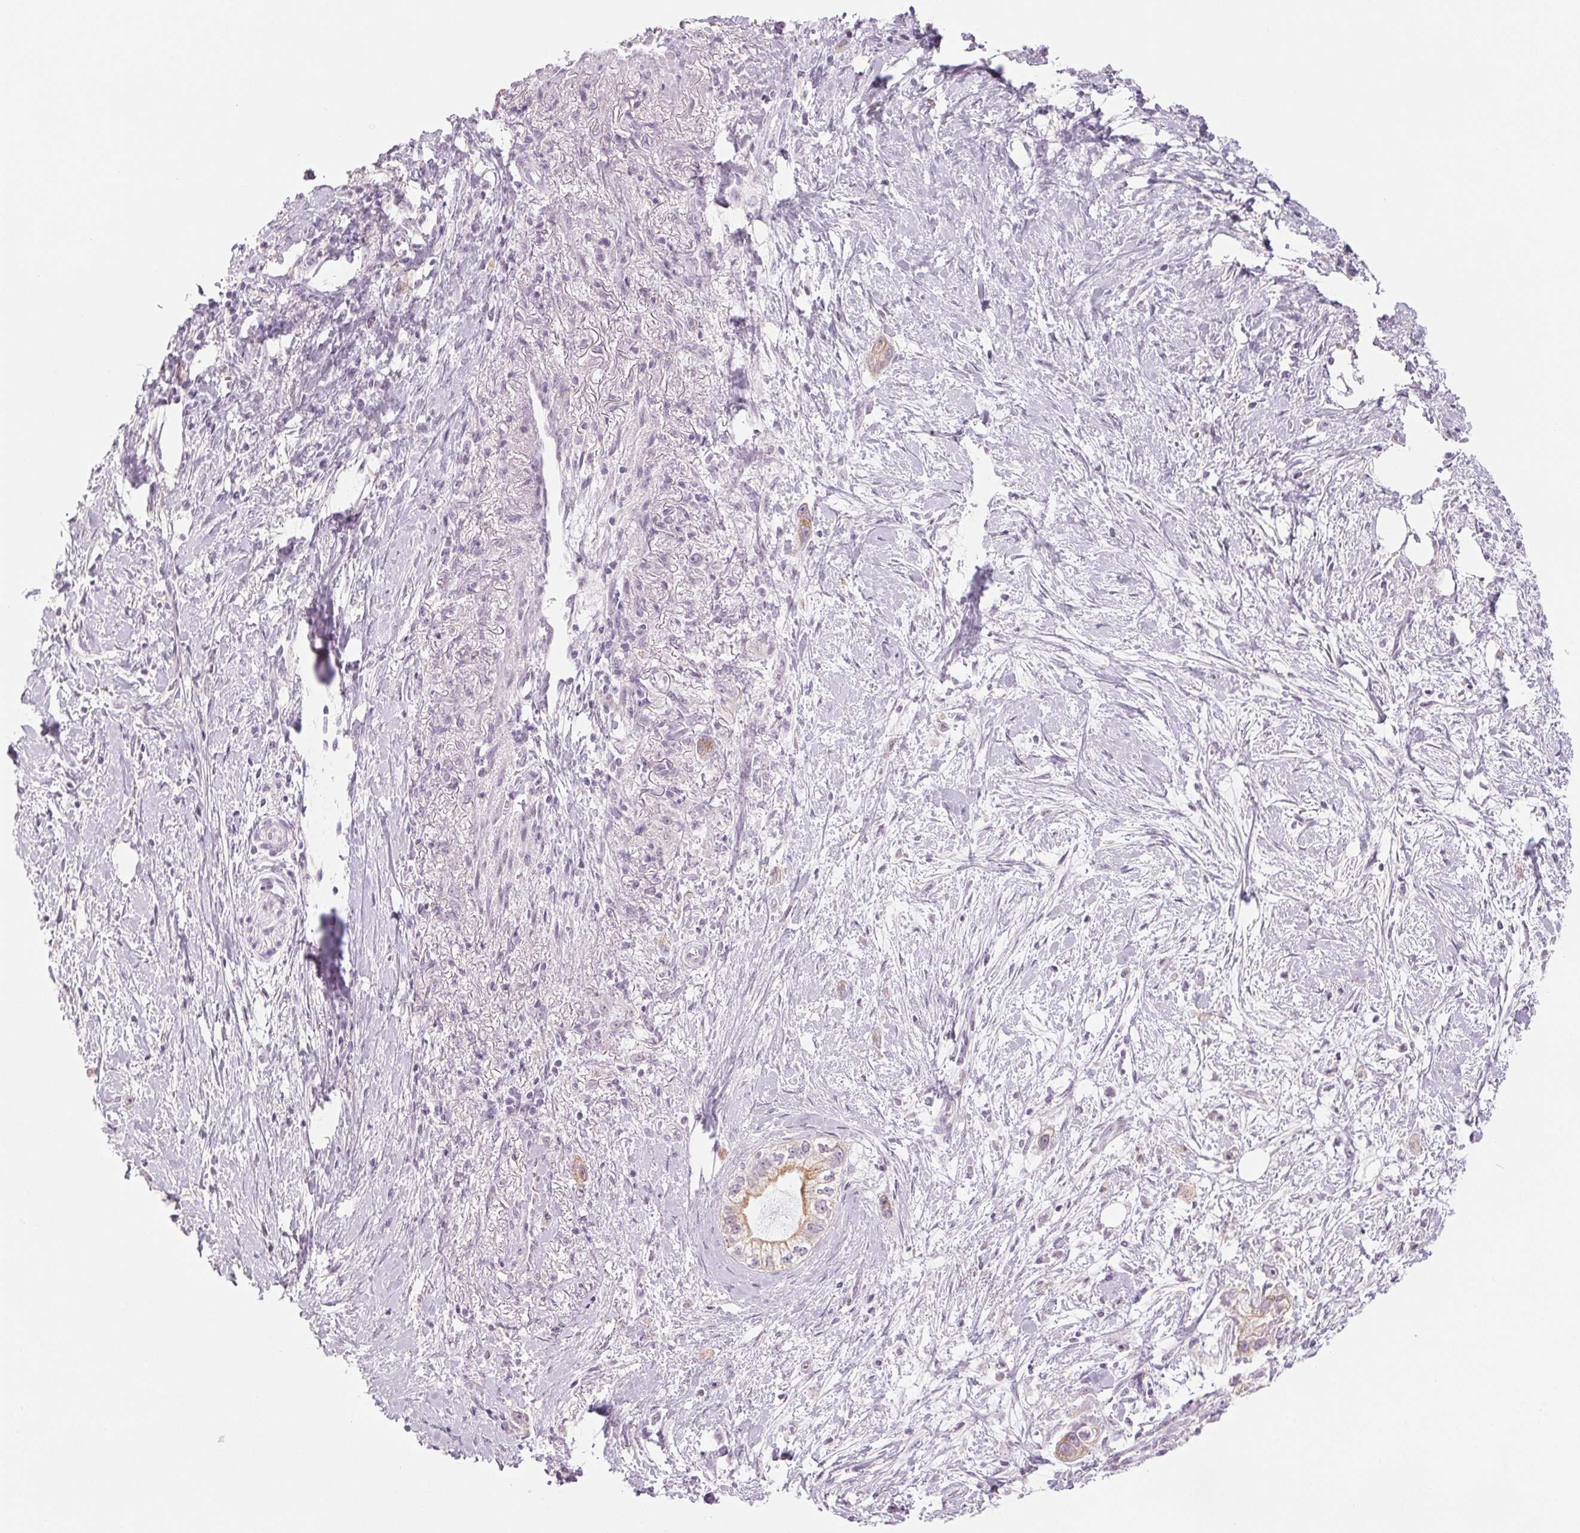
{"staining": {"intensity": "moderate", "quantity": "<25%", "location": "cytoplasmic/membranous"}, "tissue": "pancreatic cancer", "cell_type": "Tumor cells", "image_type": "cancer", "snomed": [{"axis": "morphology", "description": "Adenocarcinoma, NOS"}, {"axis": "topography", "description": "Pancreas"}], "caption": "This photomicrograph reveals IHC staining of human pancreatic cancer (adenocarcinoma), with low moderate cytoplasmic/membranous staining in about <25% of tumor cells.", "gene": "EHHADH", "patient": {"sex": "male", "age": 70}}